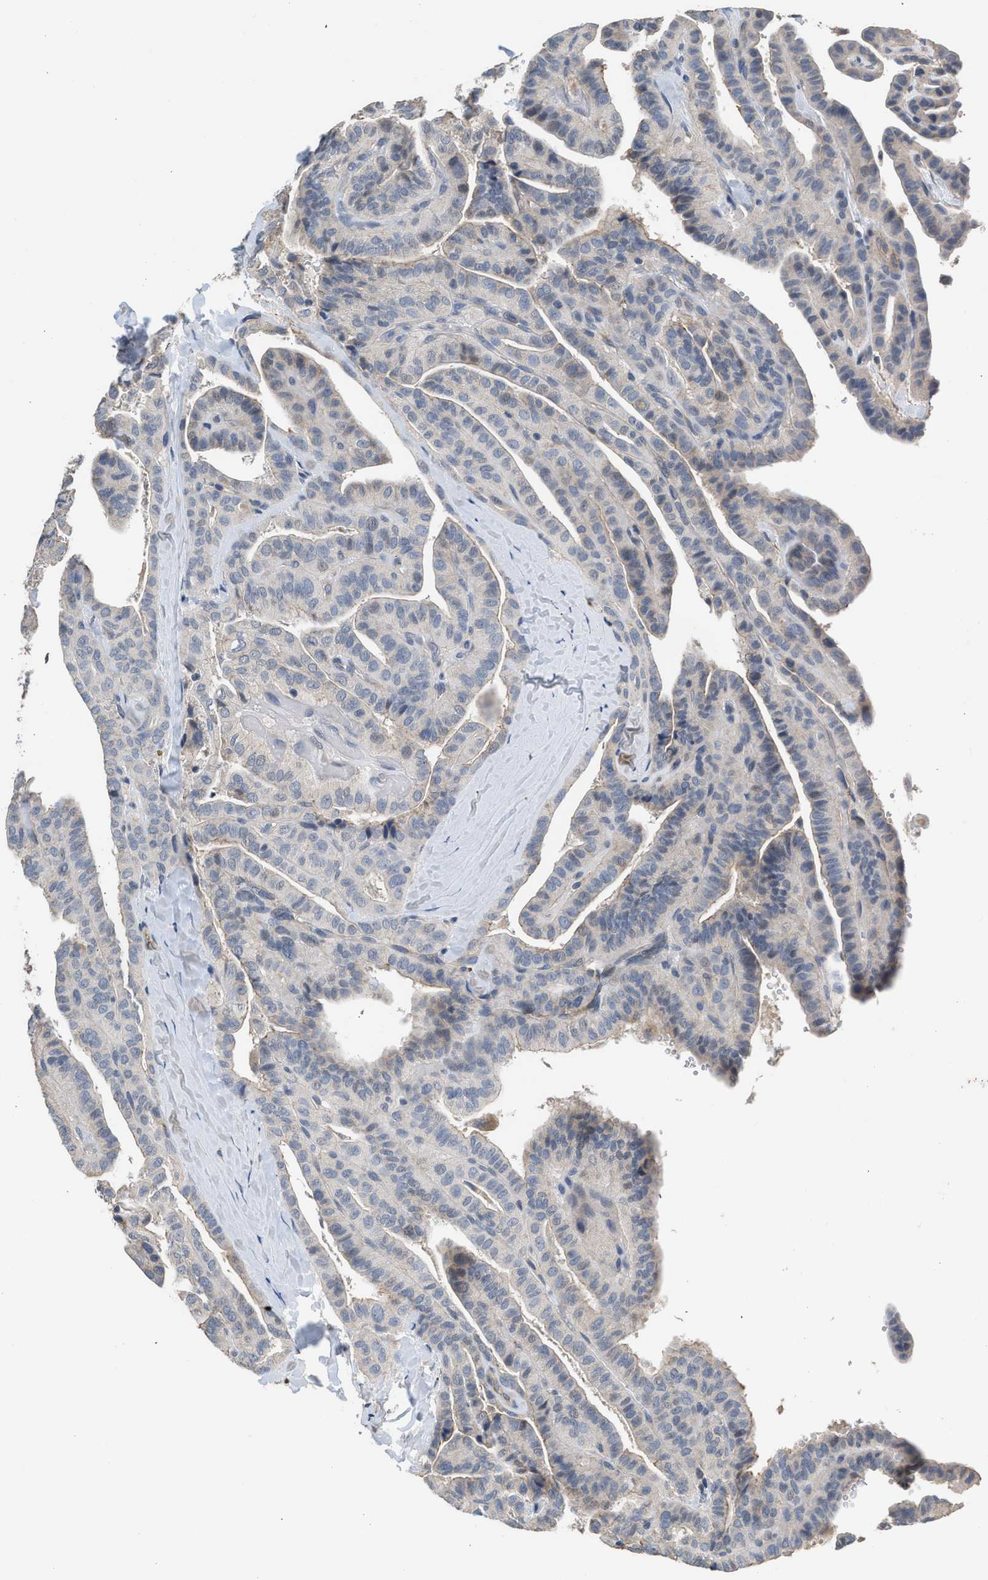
{"staining": {"intensity": "weak", "quantity": "<25%", "location": "cytoplasmic/membranous"}, "tissue": "thyroid cancer", "cell_type": "Tumor cells", "image_type": "cancer", "snomed": [{"axis": "morphology", "description": "Papillary adenocarcinoma, NOS"}, {"axis": "topography", "description": "Thyroid gland"}], "caption": "Tumor cells show no significant protein expression in thyroid cancer.", "gene": "CSF3R", "patient": {"sex": "male", "age": 77}}